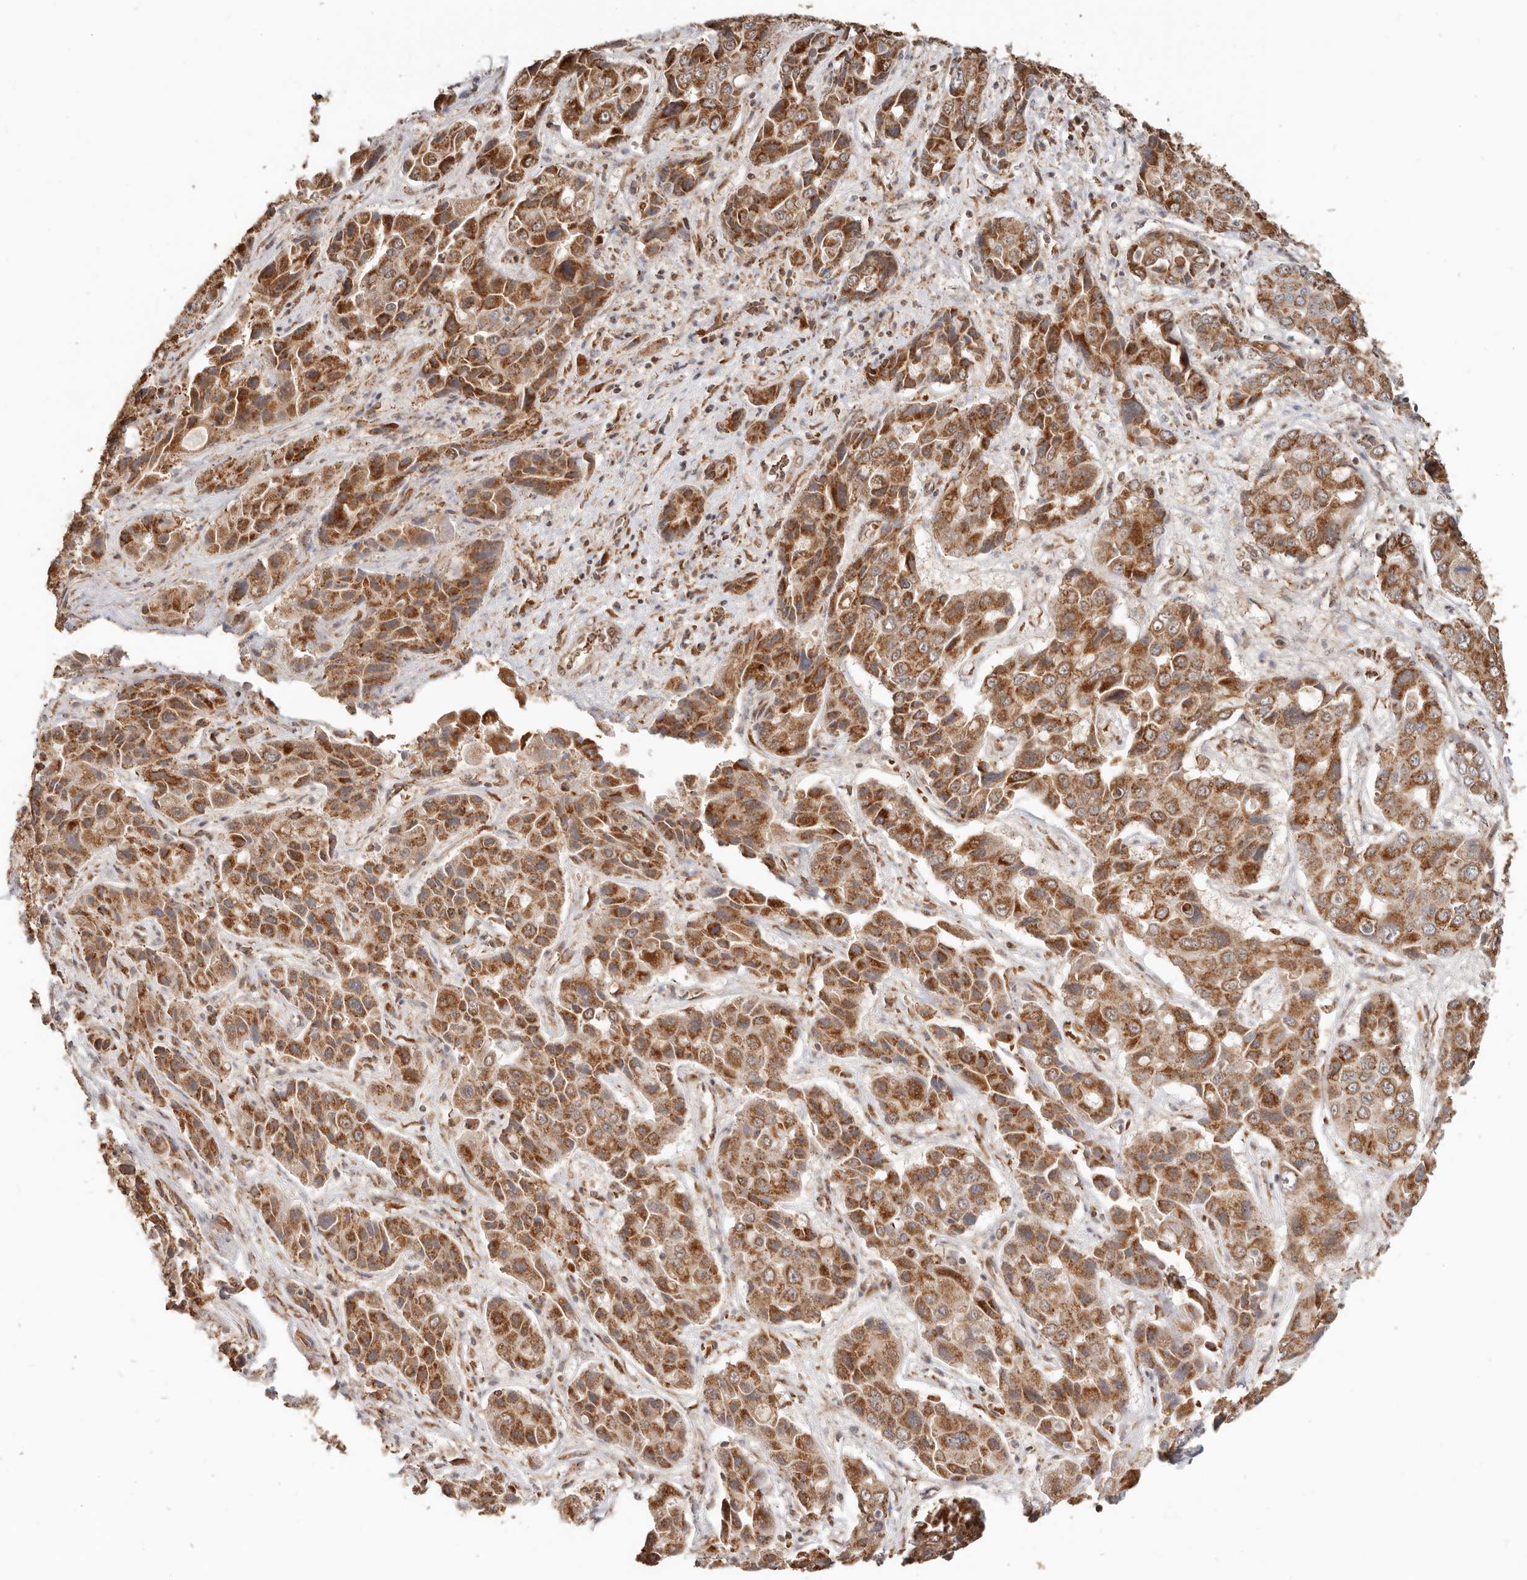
{"staining": {"intensity": "strong", "quantity": ">75%", "location": "cytoplasmic/membranous"}, "tissue": "liver cancer", "cell_type": "Tumor cells", "image_type": "cancer", "snomed": [{"axis": "morphology", "description": "Cholangiocarcinoma"}, {"axis": "topography", "description": "Liver"}], "caption": "This histopathology image reveals IHC staining of liver cholangiocarcinoma, with high strong cytoplasmic/membranous expression in approximately >75% of tumor cells.", "gene": "NDUFB11", "patient": {"sex": "male", "age": 67}}